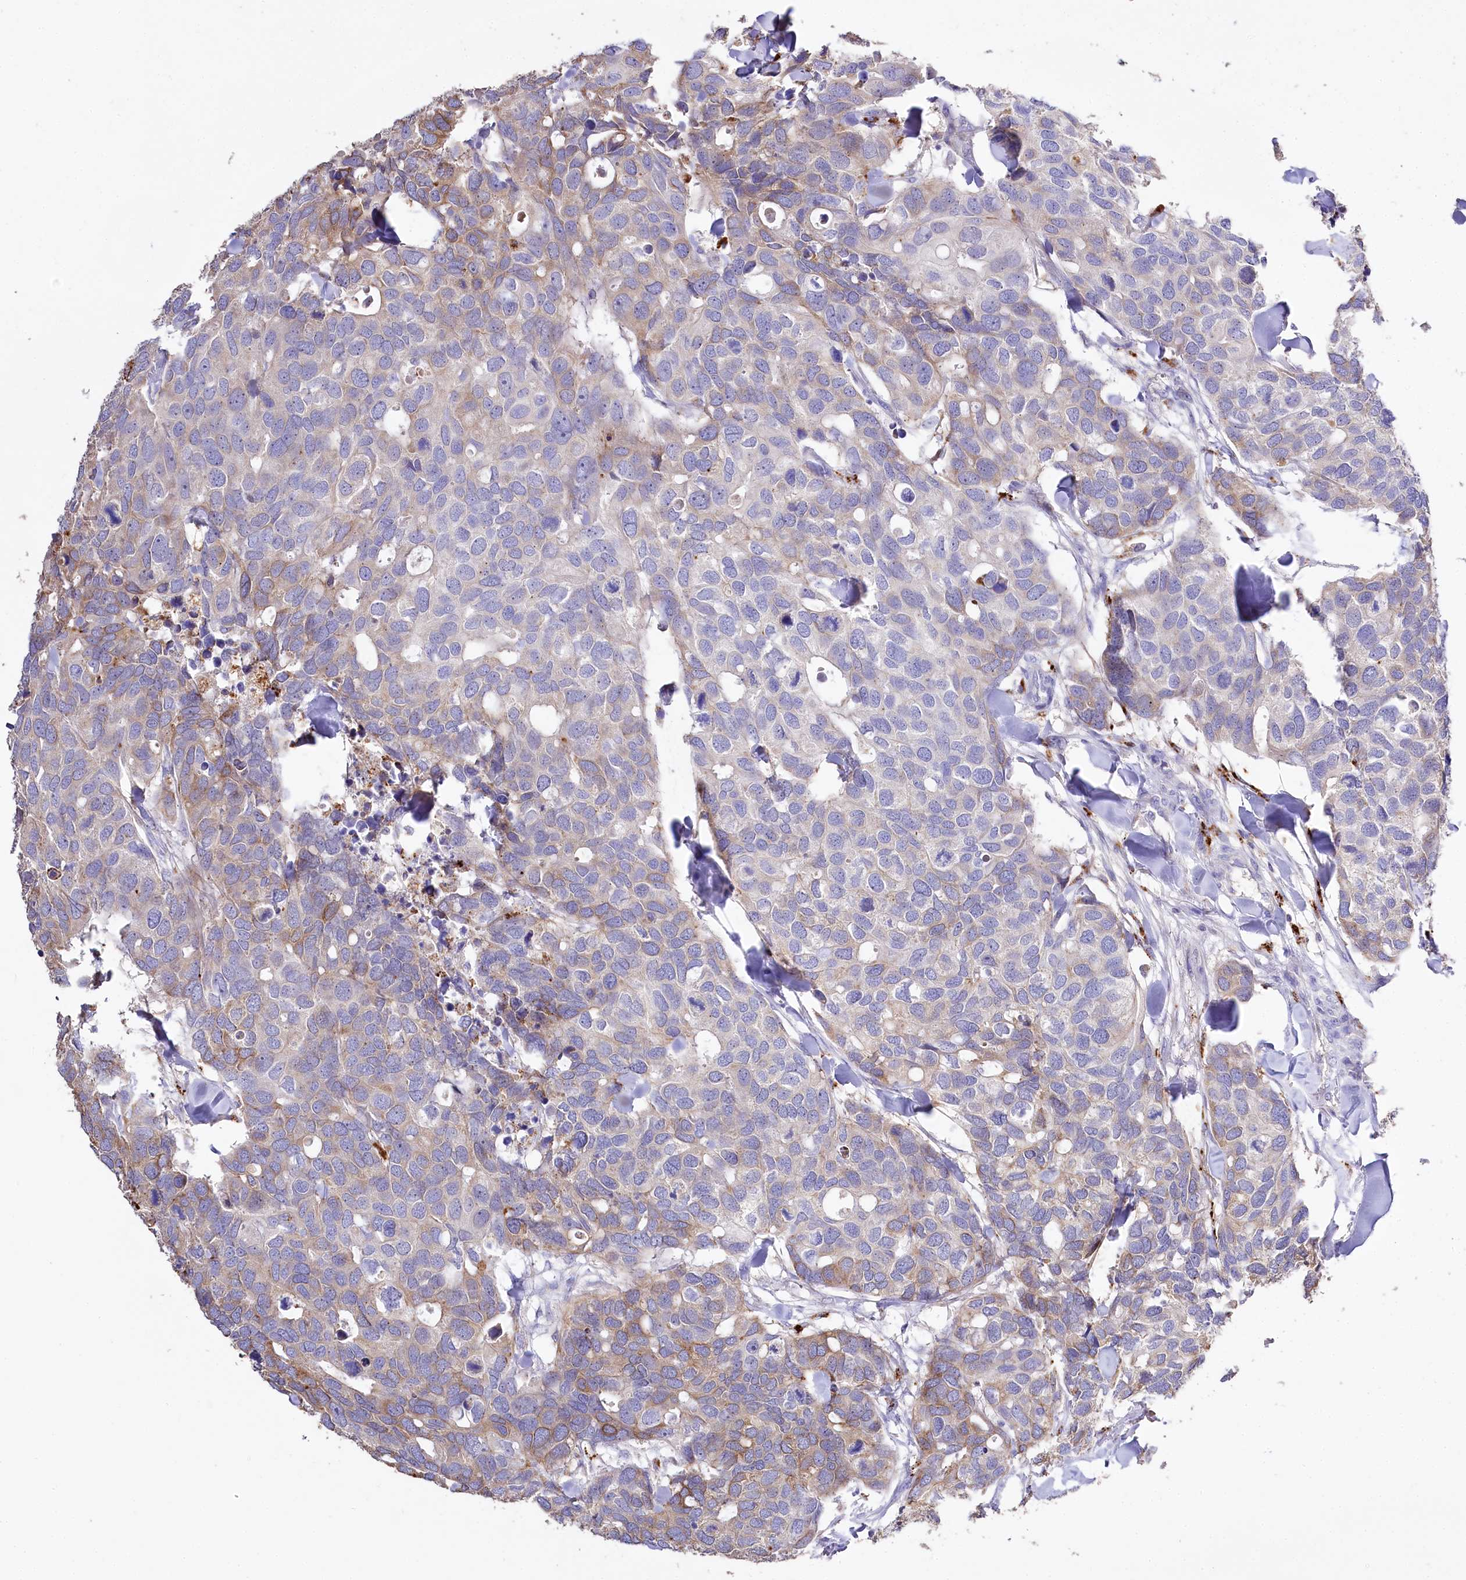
{"staining": {"intensity": "weak", "quantity": "25%-75%", "location": "cytoplasmic/membranous"}, "tissue": "breast cancer", "cell_type": "Tumor cells", "image_type": "cancer", "snomed": [{"axis": "morphology", "description": "Duct carcinoma"}, {"axis": "topography", "description": "Breast"}], "caption": "Breast cancer stained with immunohistochemistry demonstrates weak cytoplasmic/membranous positivity in about 25%-75% of tumor cells.", "gene": "PTER", "patient": {"sex": "female", "age": 83}}